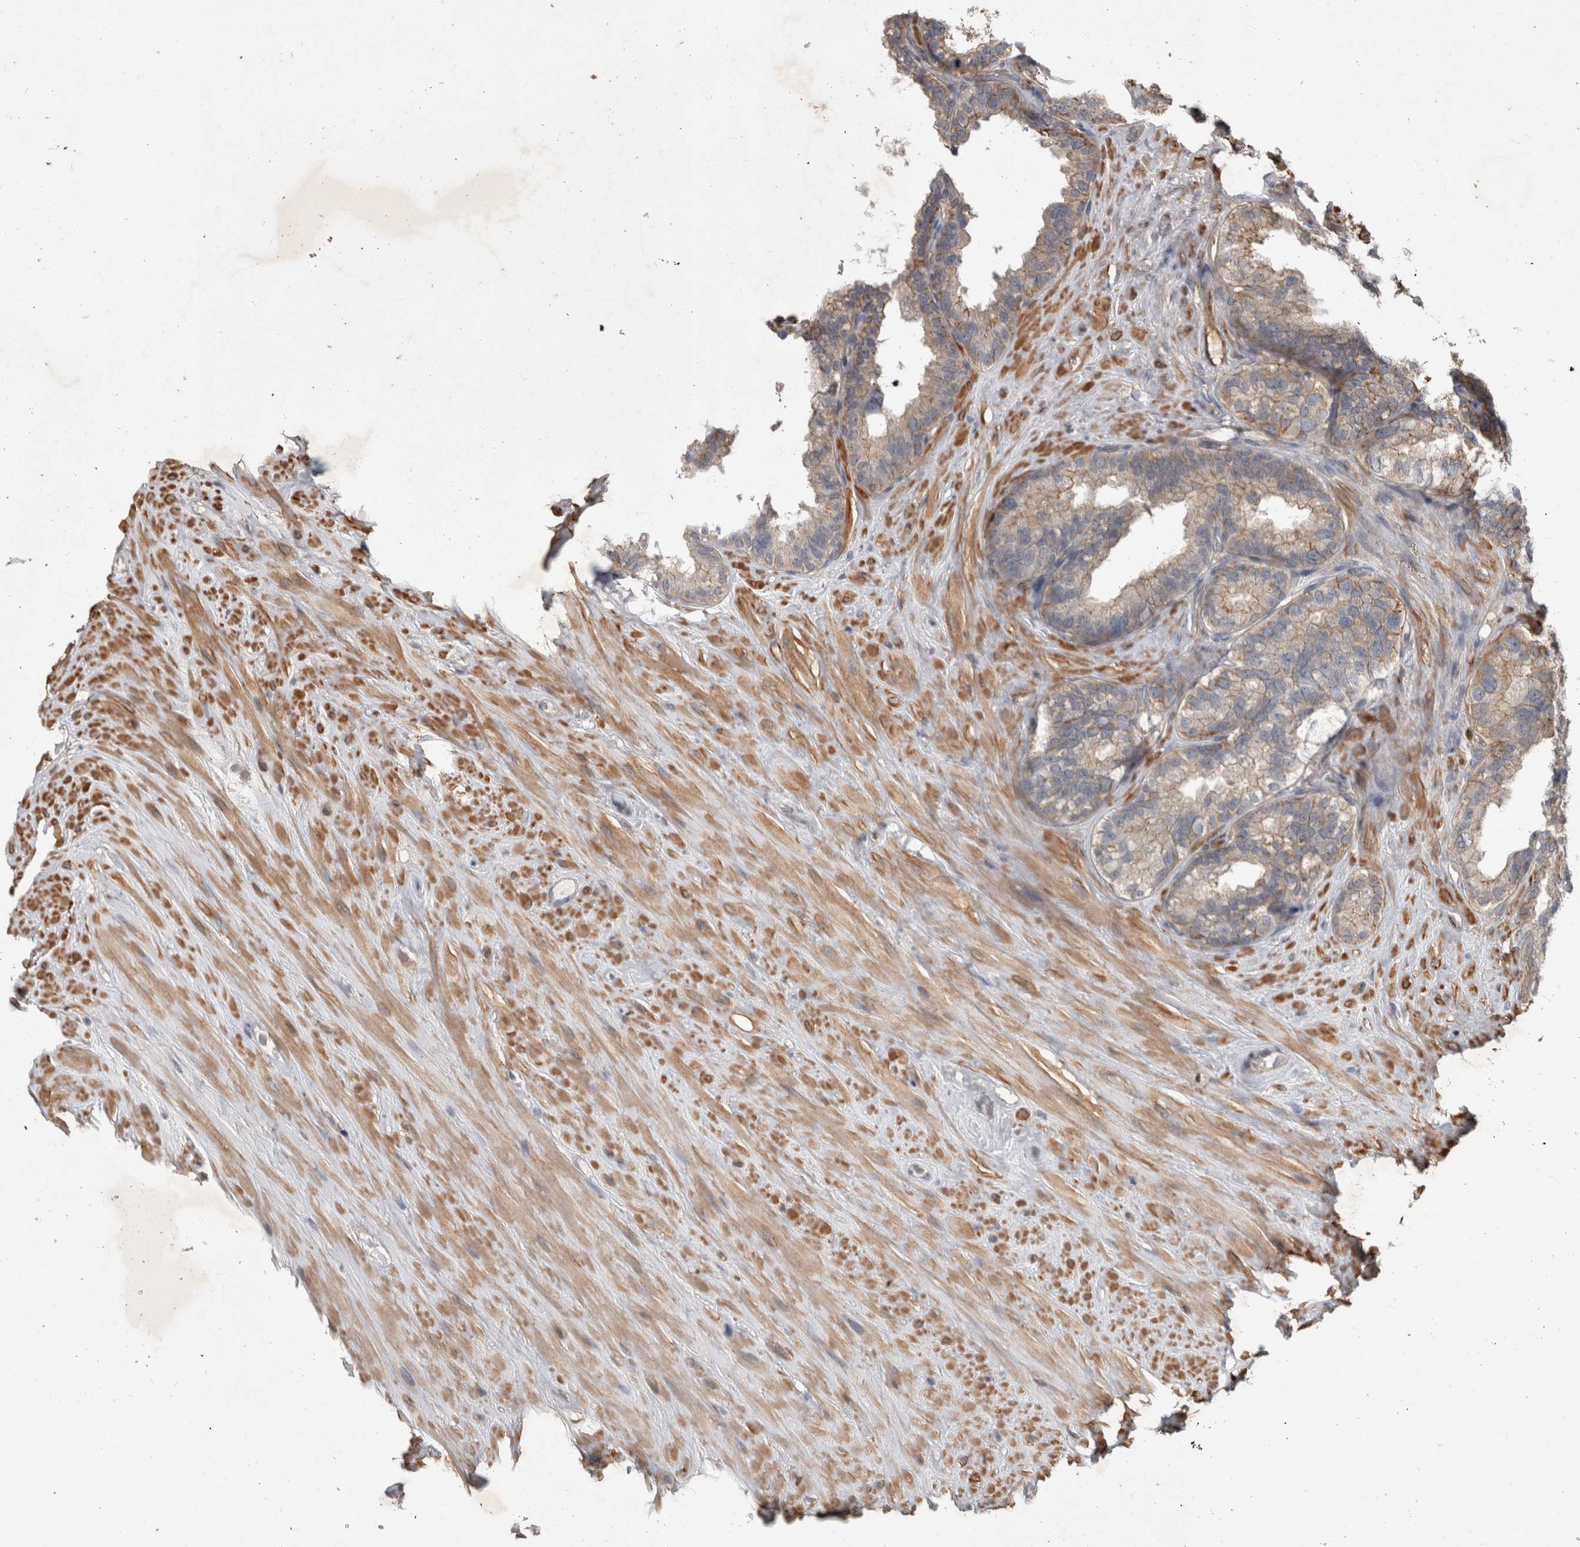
{"staining": {"intensity": "weak", "quantity": "<25%", "location": "cytoplasmic/membranous"}, "tissue": "seminal vesicle", "cell_type": "Glandular cells", "image_type": "normal", "snomed": [{"axis": "morphology", "description": "Normal tissue, NOS"}, {"axis": "topography", "description": "Seminal veicle"}], "caption": "The photomicrograph shows no significant expression in glandular cells of seminal vesicle. Brightfield microscopy of immunohistochemistry (IHC) stained with DAB (3,3'-diaminobenzidine) (brown) and hematoxylin (blue), captured at high magnification.", "gene": "SPATA48", "patient": {"sex": "male", "age": 80}}